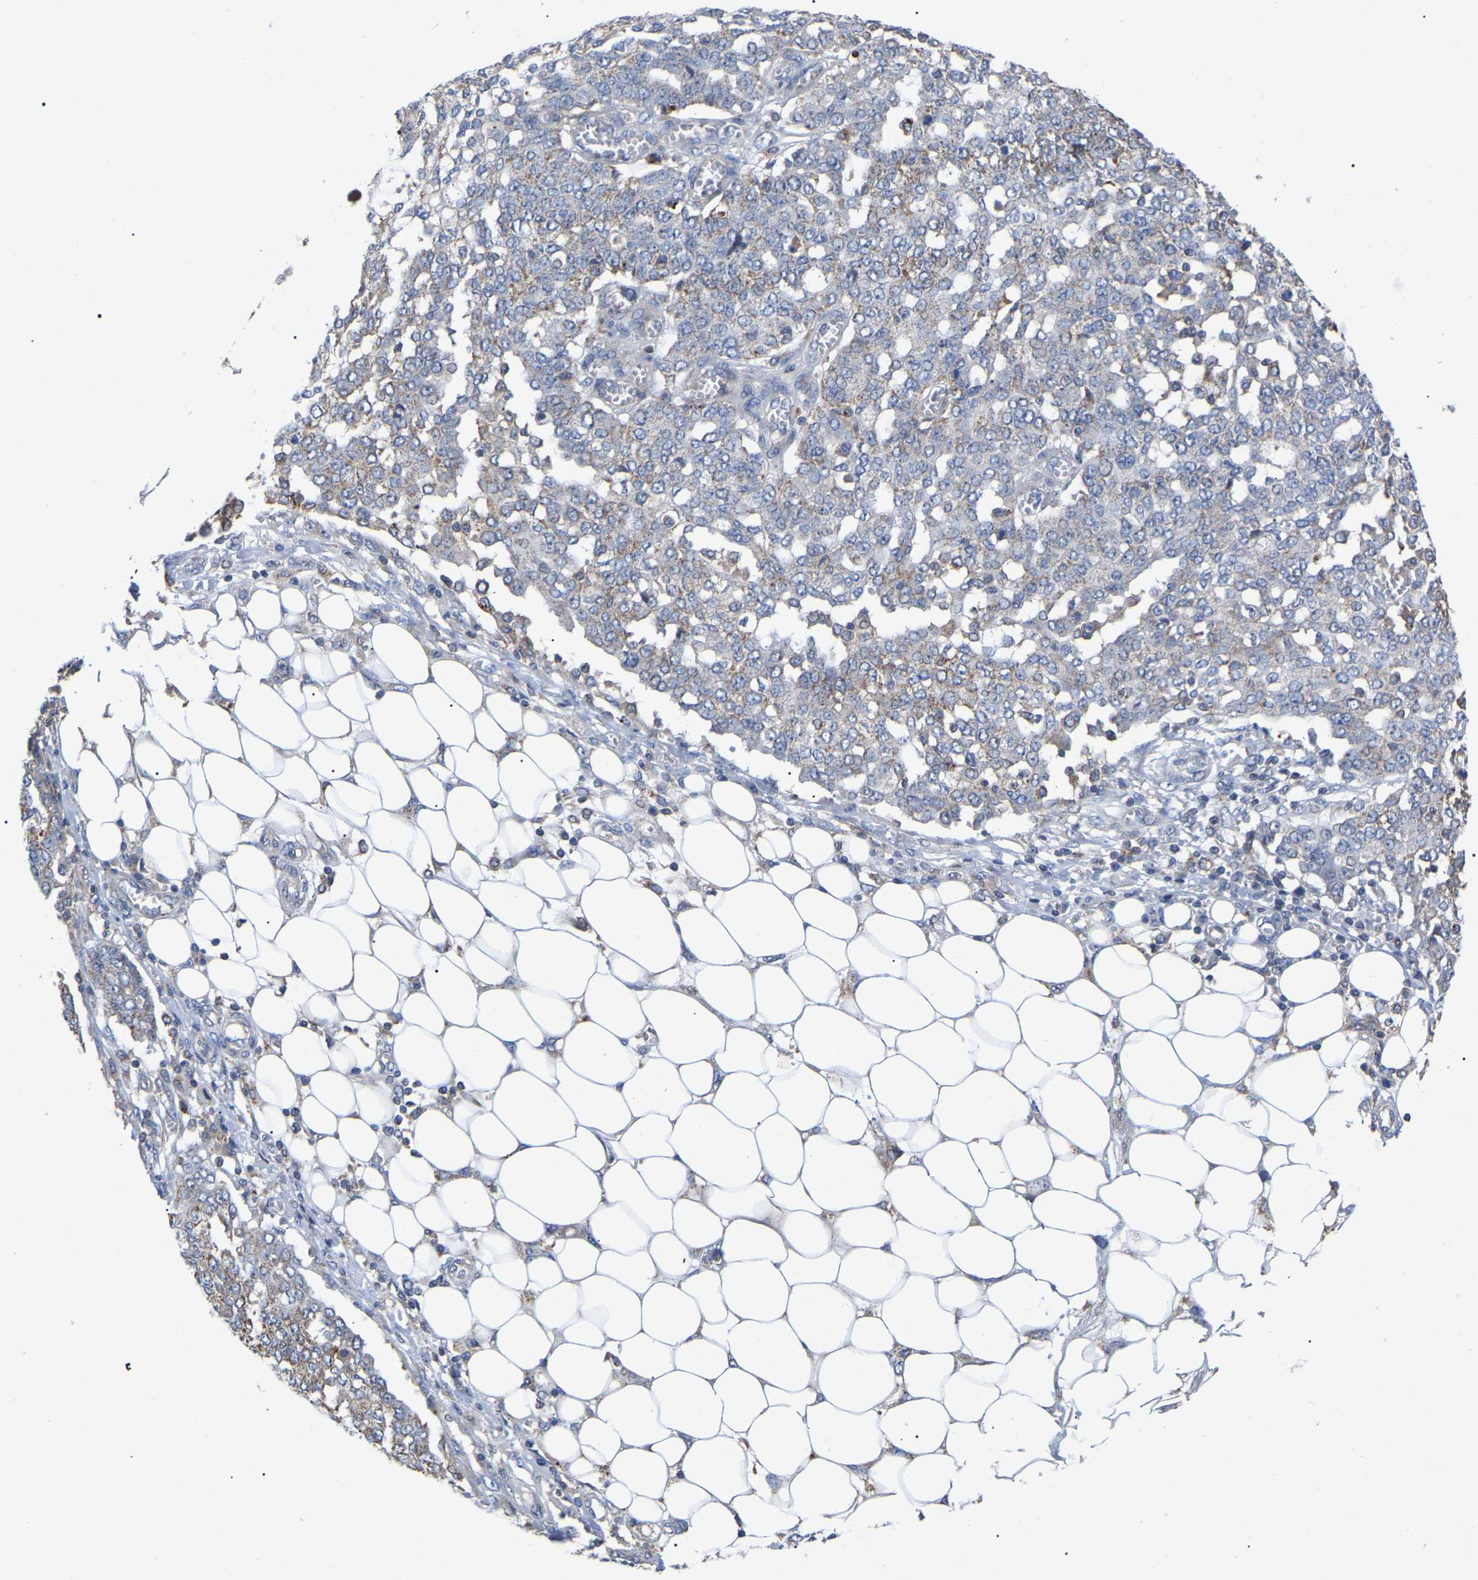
{"staining": {"intensity": "negative", "quantity": "none", "location": "none"}, "tissue": "ovarian cancer", "cell_type": "Tumor cells", "image_type": "cancer", "snomed": [{"axis": "morphology", "description": "Cystadenocarcinoma, serous, NOS"}, {"axis": "topography", "description": "Soft tissue"}, {"axis": "topography", "description": "Ovary"}], "caption": "Tumor cells show no significant positivity in serous cystadenocarcinoma (ovarian).", "gene": "FAM171A2", "patient": {"sex": "female", "age": 57}}